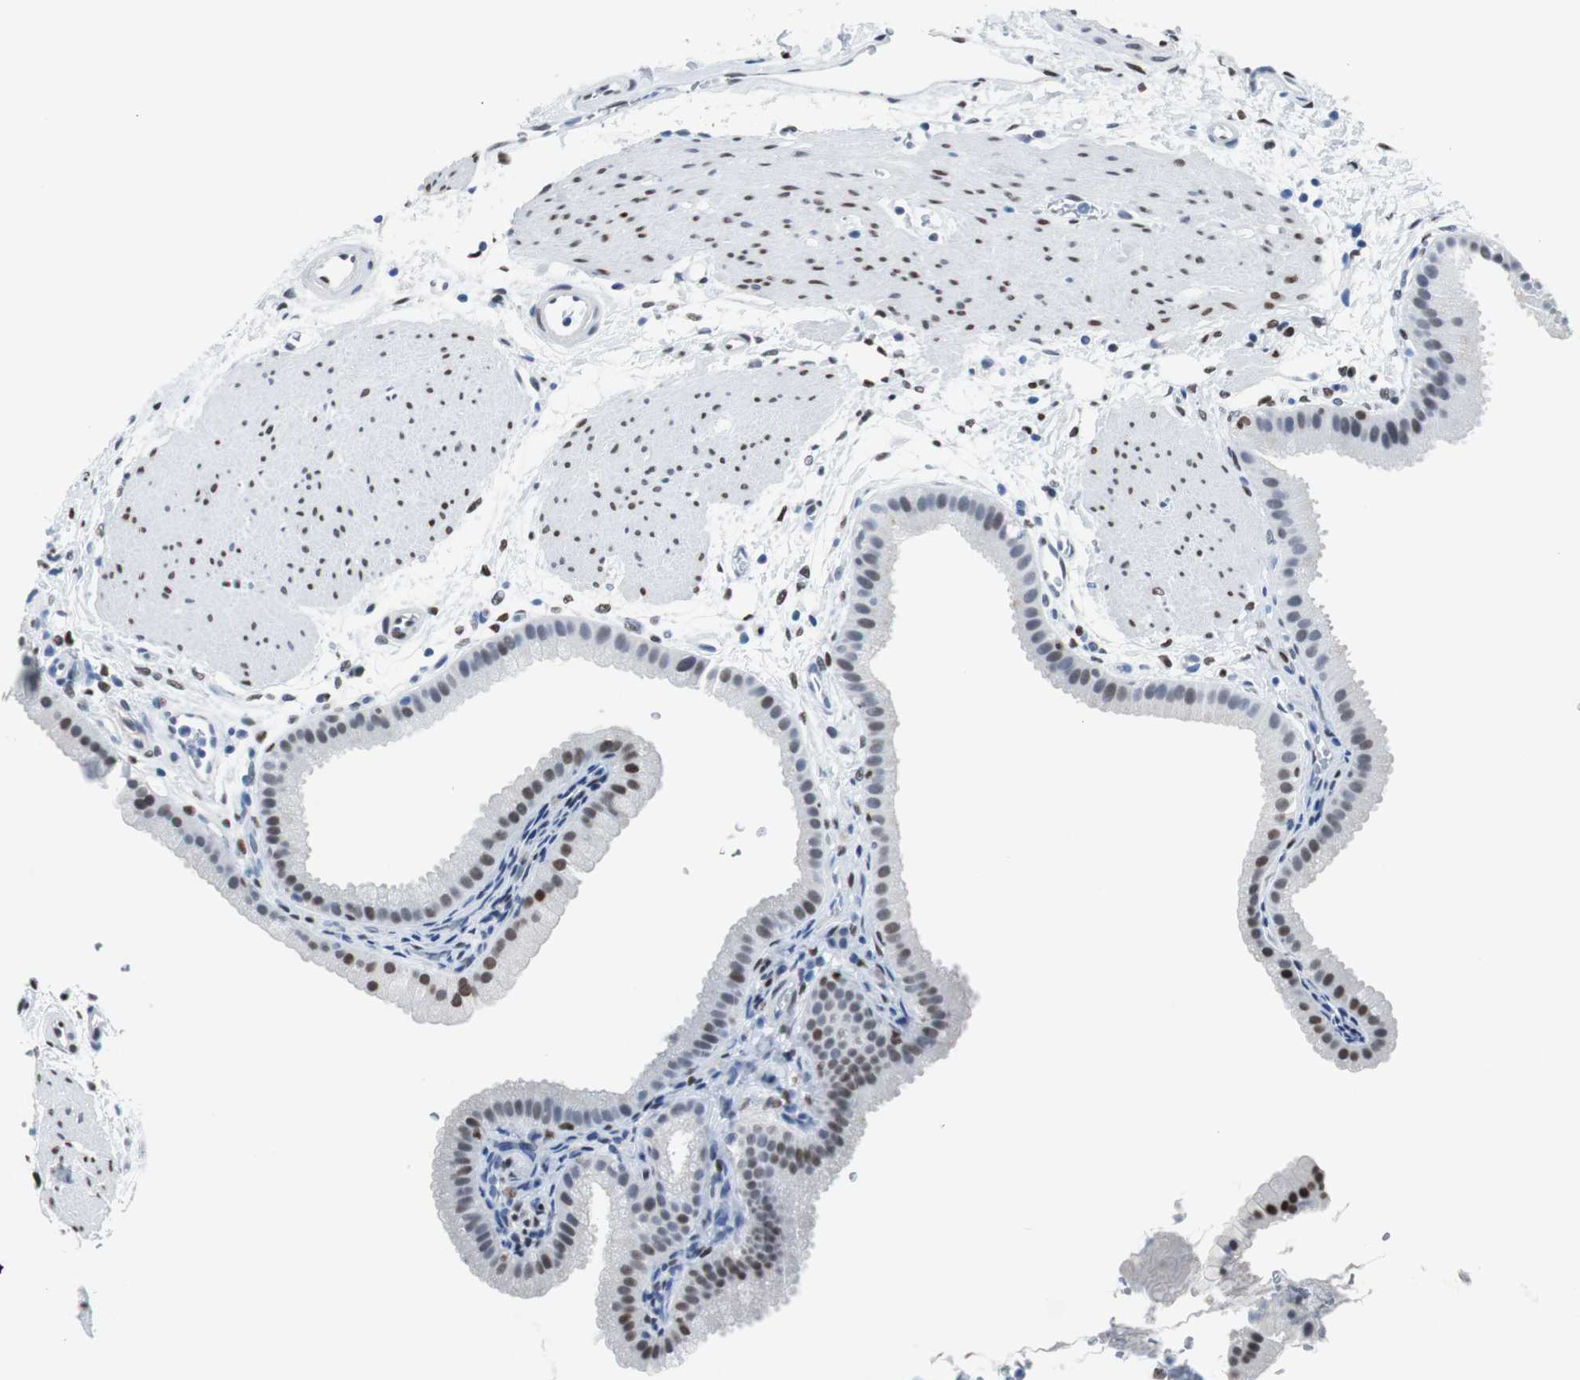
{"staining": {"intensity": "strong", "quantity": ">75%", "location": "nuclear"}, "tissue": "gallbladder", "cell_type": "Glandular cells", "image_type": "normal", "snomed": [{"axis": "morphology", "description": "Normal tissue, NOS"}, {"axis": "topography", "description": "Gallbladder"}], "caption": "A high amount of strong nuclear positivity is seen in about >75% of glandular cells in normal gallbladder. (DAB (3,3'-diaminobenzidine) = brown stain, brightfield microscopy at high magnification).", "gene": "JUN", "patient": {"sex": "female", "age": 64}}